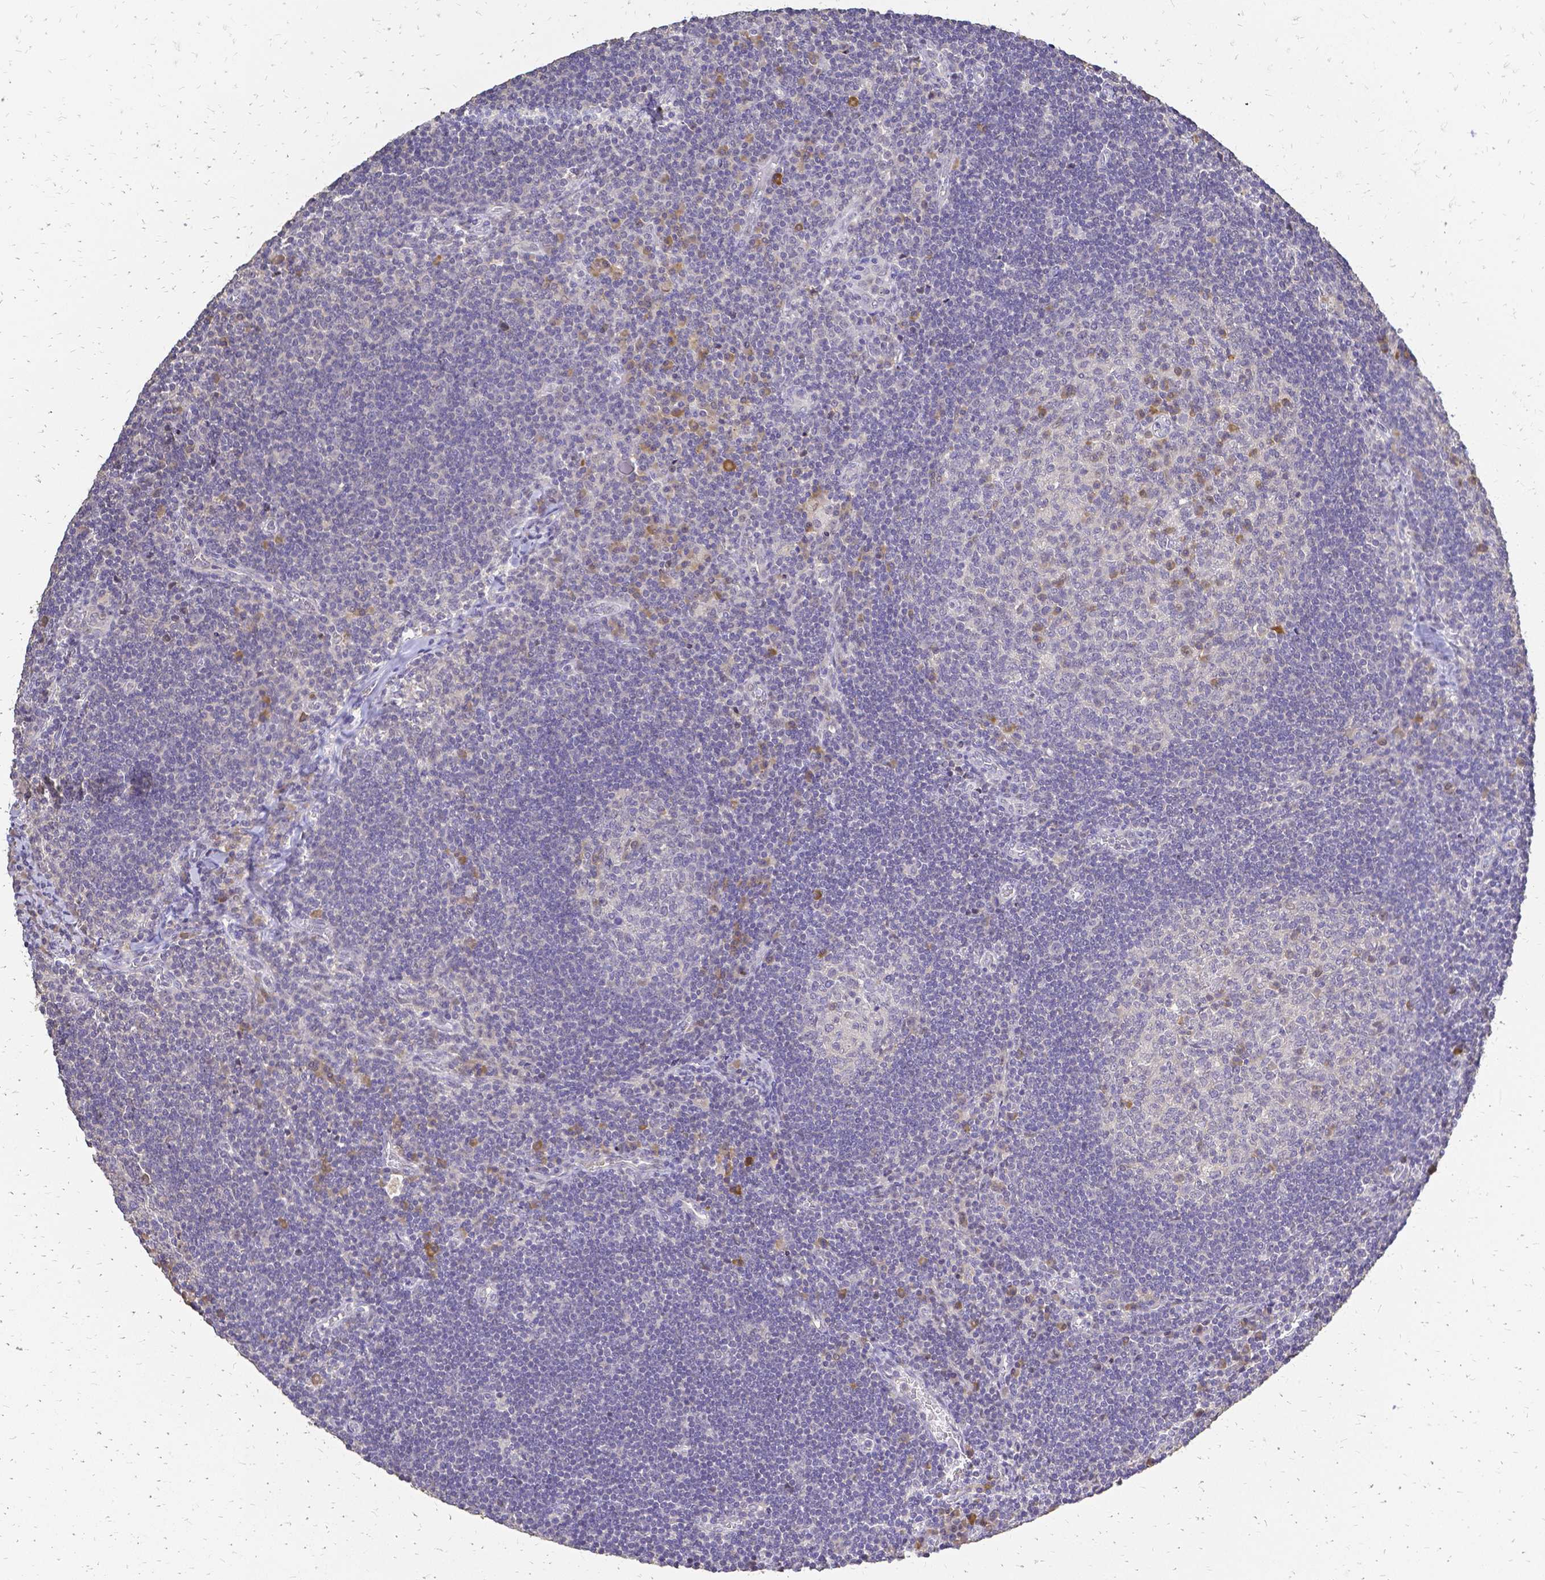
{"staining": {"intensity": "weak", "quantity": "<25%", "location": "cytoplasmic/membranous"}, "tissue": "lymph node", "cell_type": "Germinal center cells", "image_type": "normal", "snomed": [{"axis": "morphology", "description": "Normal tissue, NOS"}, {"axis": "topography", "description": "Lymph node"}], "caption": "IHC of normal lymph node displays no staining in germinal center cells.", "gene": "CIB1", "patient": {"sex": "male", "age": 67}}